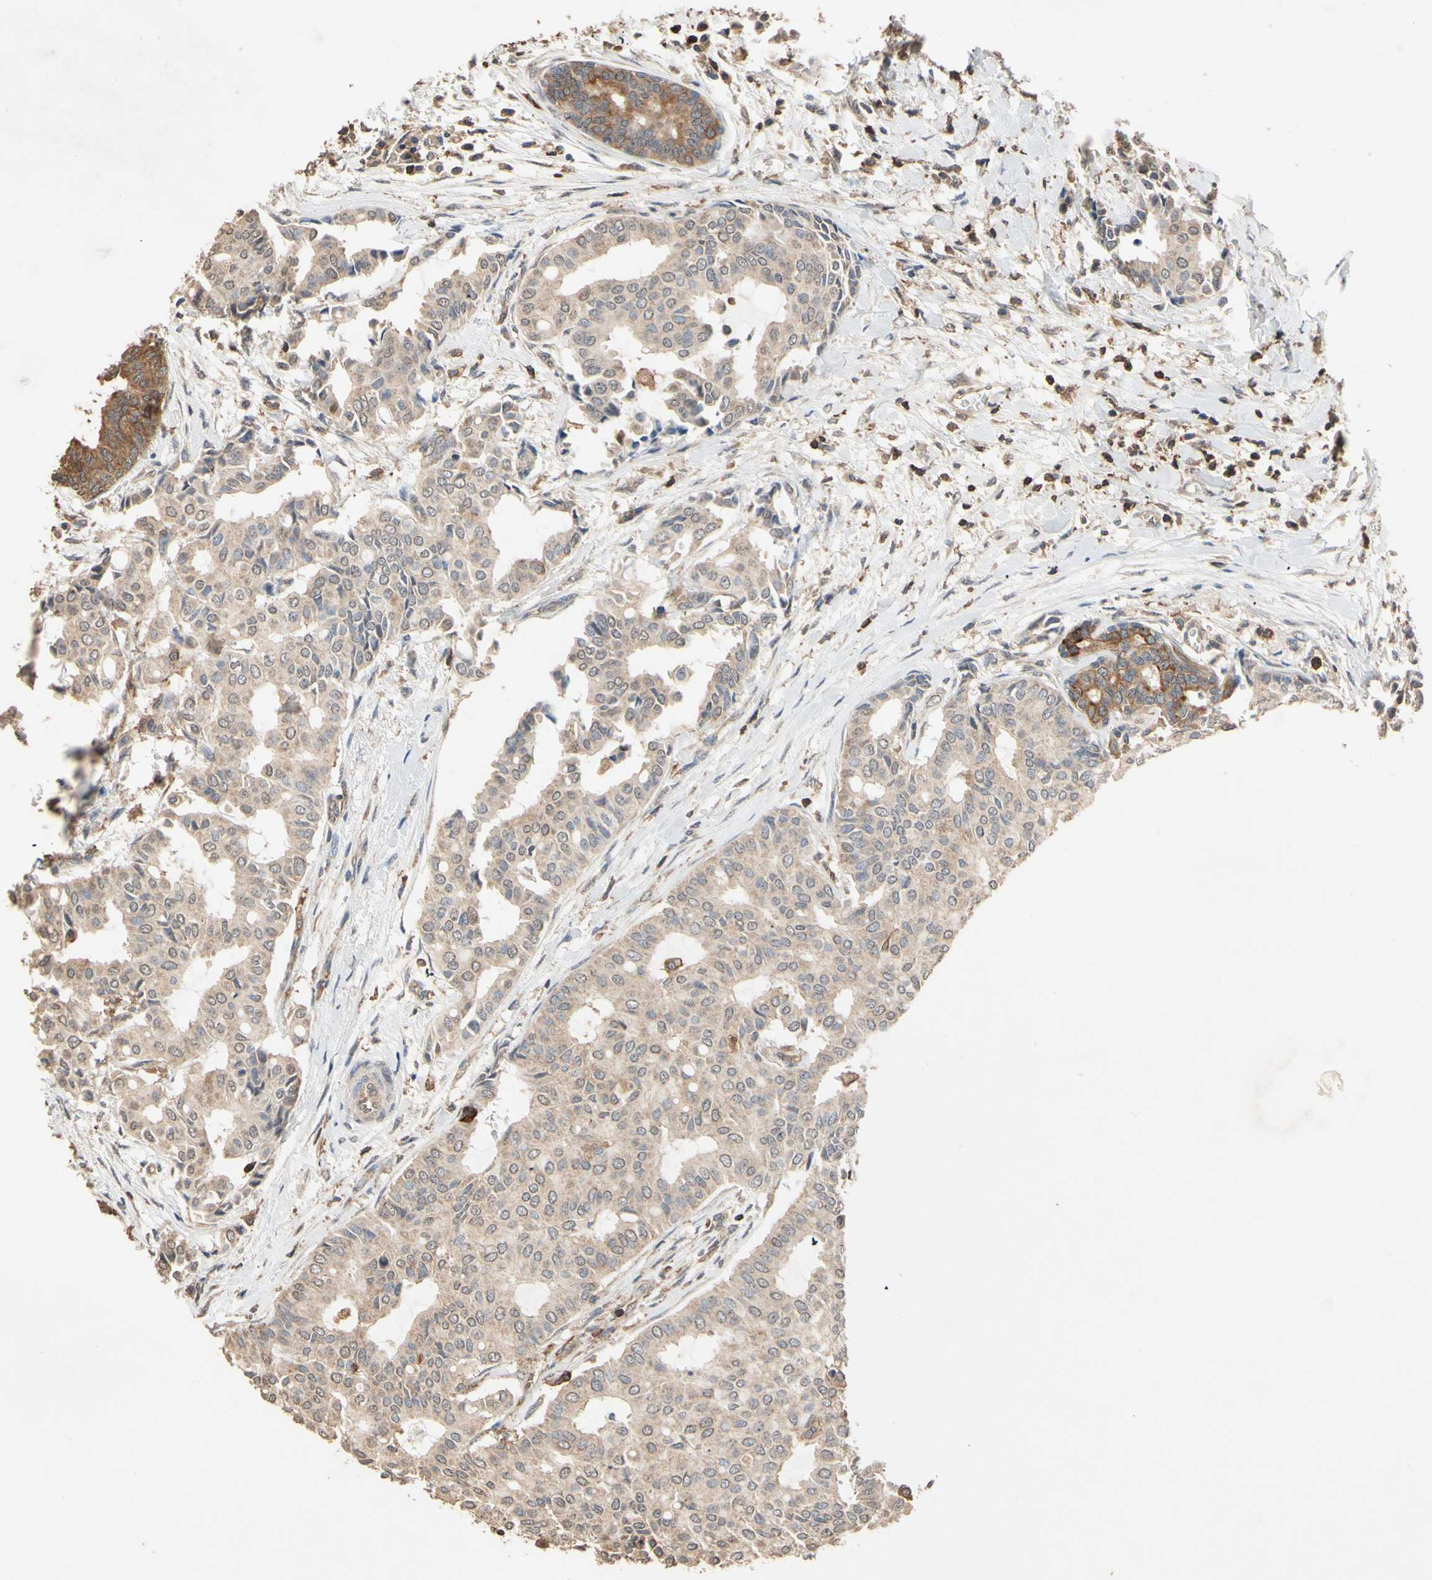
{"staining": {"intensity": "weak", "quantity": "25%-75%", "location": "cytoplasmic/membranous"}, "tissue": "head and neck cancer", "cell_type": "Tumor cells", "image_type": "cancer", "snomed": [{"axis": "morphology", "description": "Adenocarcinoma, NOS"}, {"axis": "topography", "description": "Salivary gland"}, {"axis": "topography", "description": "Head-Neck"}], "caption": "Tumor cells exhibit weak cytoplasmic/membranous positivity in approximately 25%-75% of cells in head and neck cancer. (brown staining indicates protein expression, while blue staining denotes nuclei).", "gene": "MAP3K10", "patient": {"sex": "female", "age": 59}}